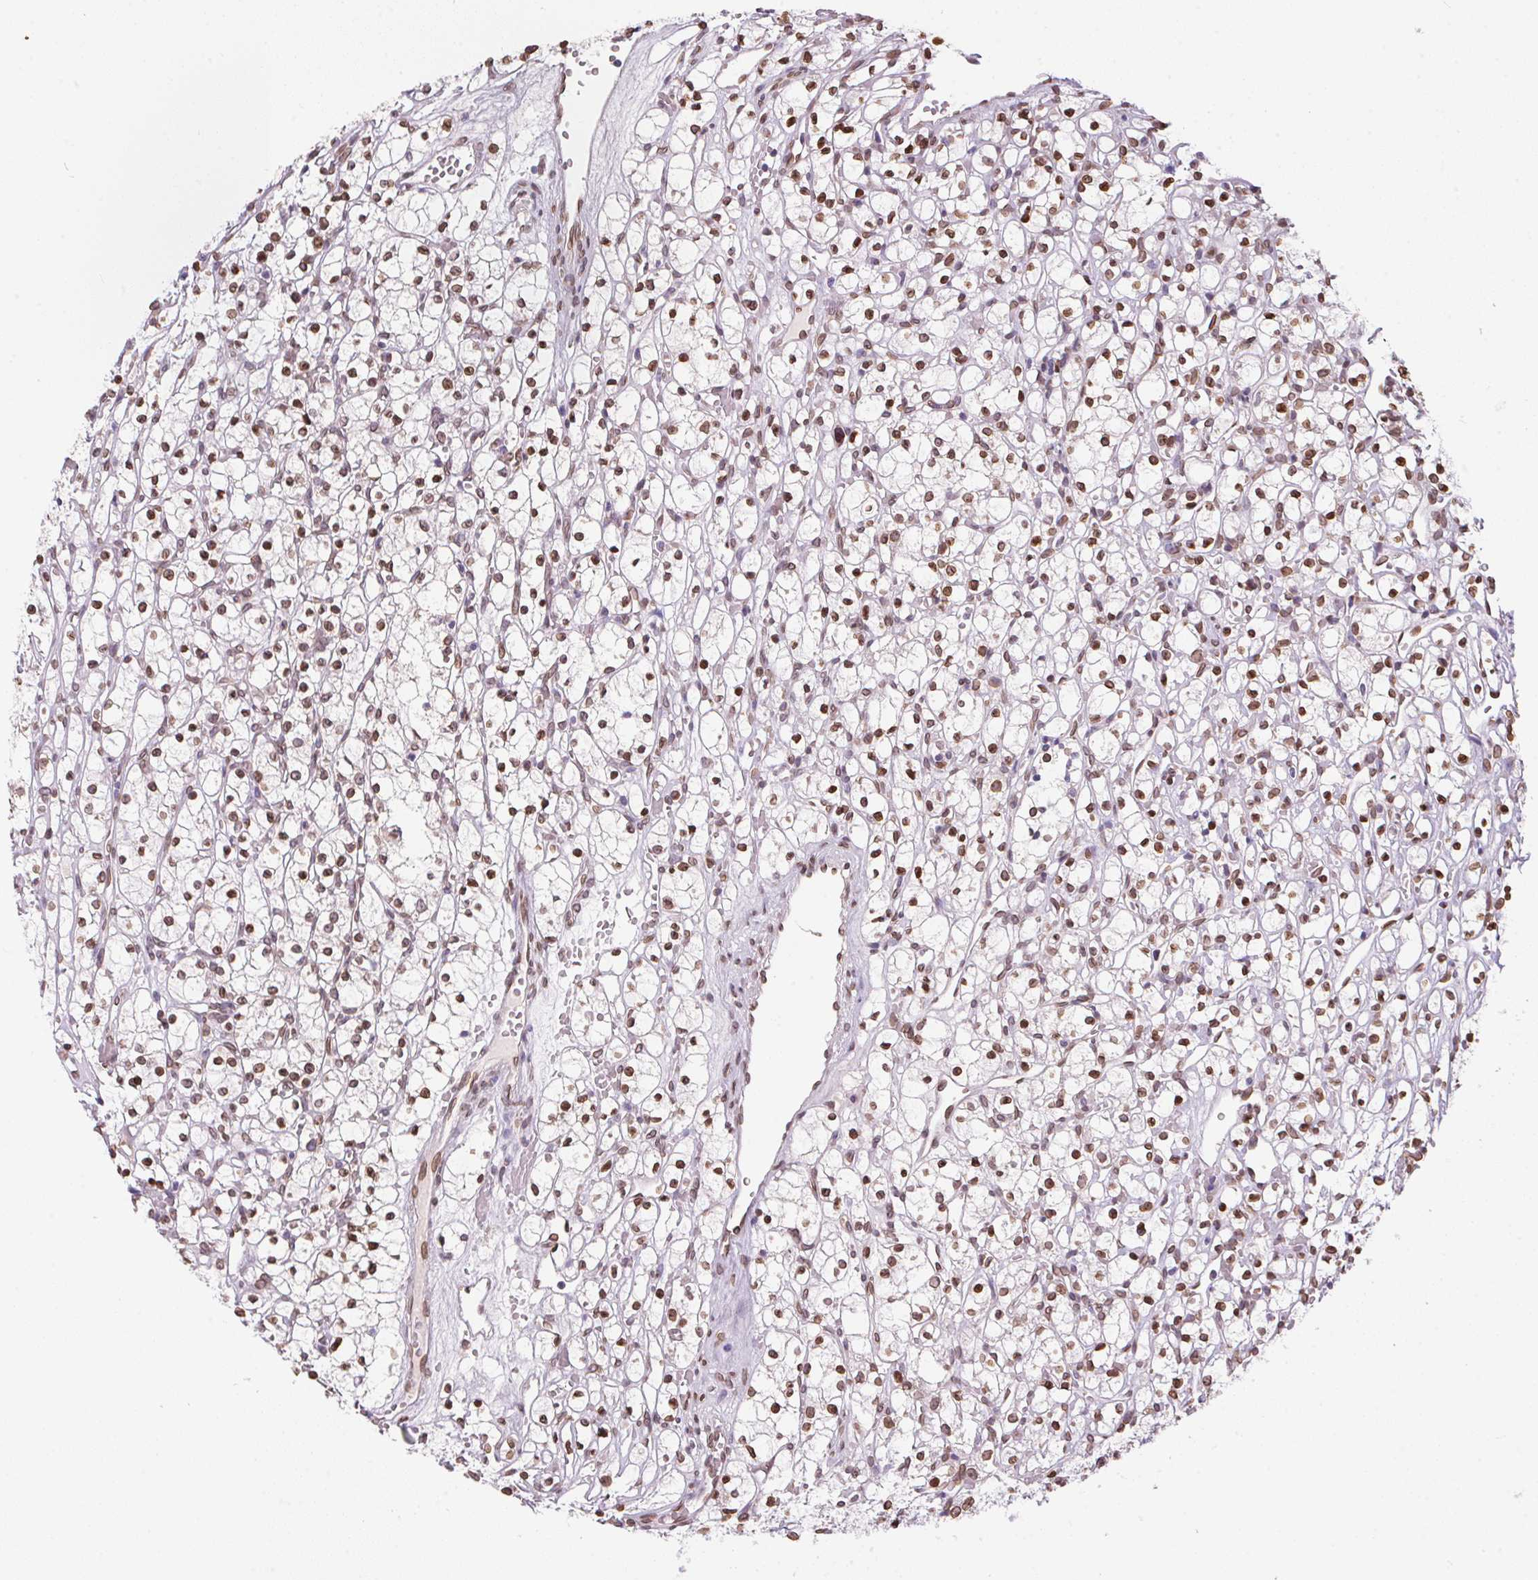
{"staining": {"intensity": "moderate", "quantity": ">75%", "location": "cytoplasmic/membranous,nuclear"}, "tissue": "renal cancer", "cell_type": "Tumor cells", "image_type": "cancer", "snomed": [{"axis": "morphology", "description": "Adenocarcinoma, NOS"}, {"axis": "topography", "description": "Kidney"}], "caption": "Immunohistochemical staining of human renal adenocarcinoma demonstrates moderate cytoplasmic/membranous and nuclear protein staining in approximately >75% of tumor cells.", "gene": "TMEM175", "patient": {"sex": "female", "age": 59}}